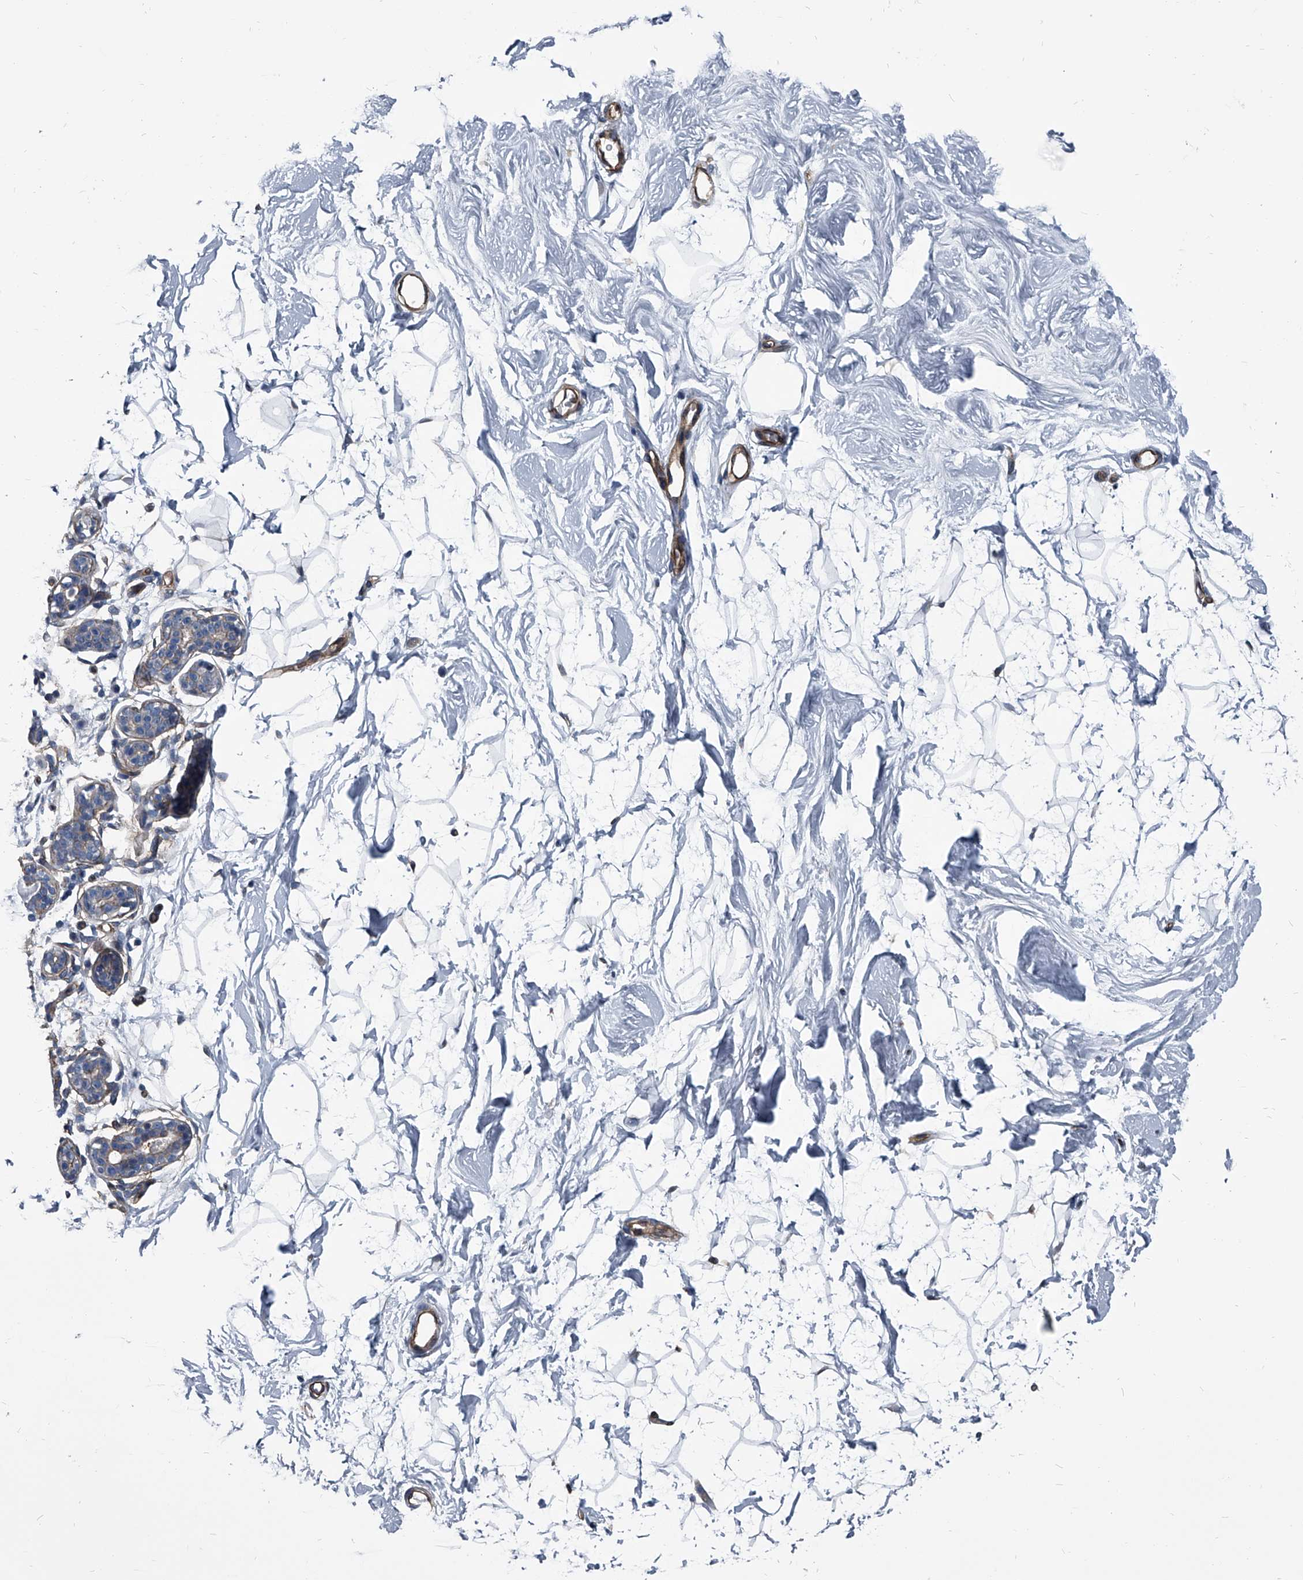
{"staining": {"intensity": "negative", "quantity": "none", "location": "none"}, "tissue": "breast", "cell_type": "Adipocytes", "image_type": "normal", "snomed": [{"axis": "morphology", "description": "Normal tissue, NOS"}, {"axis": "topography", "description": "Breast"}], "caption": "The photomicrograph demonstrates no staining of adipocytes in benign breast. (DAB immunohistochemistry, high magnification).", "gene": "PLEC", "patient": {"sex": "female", "age": 26}}